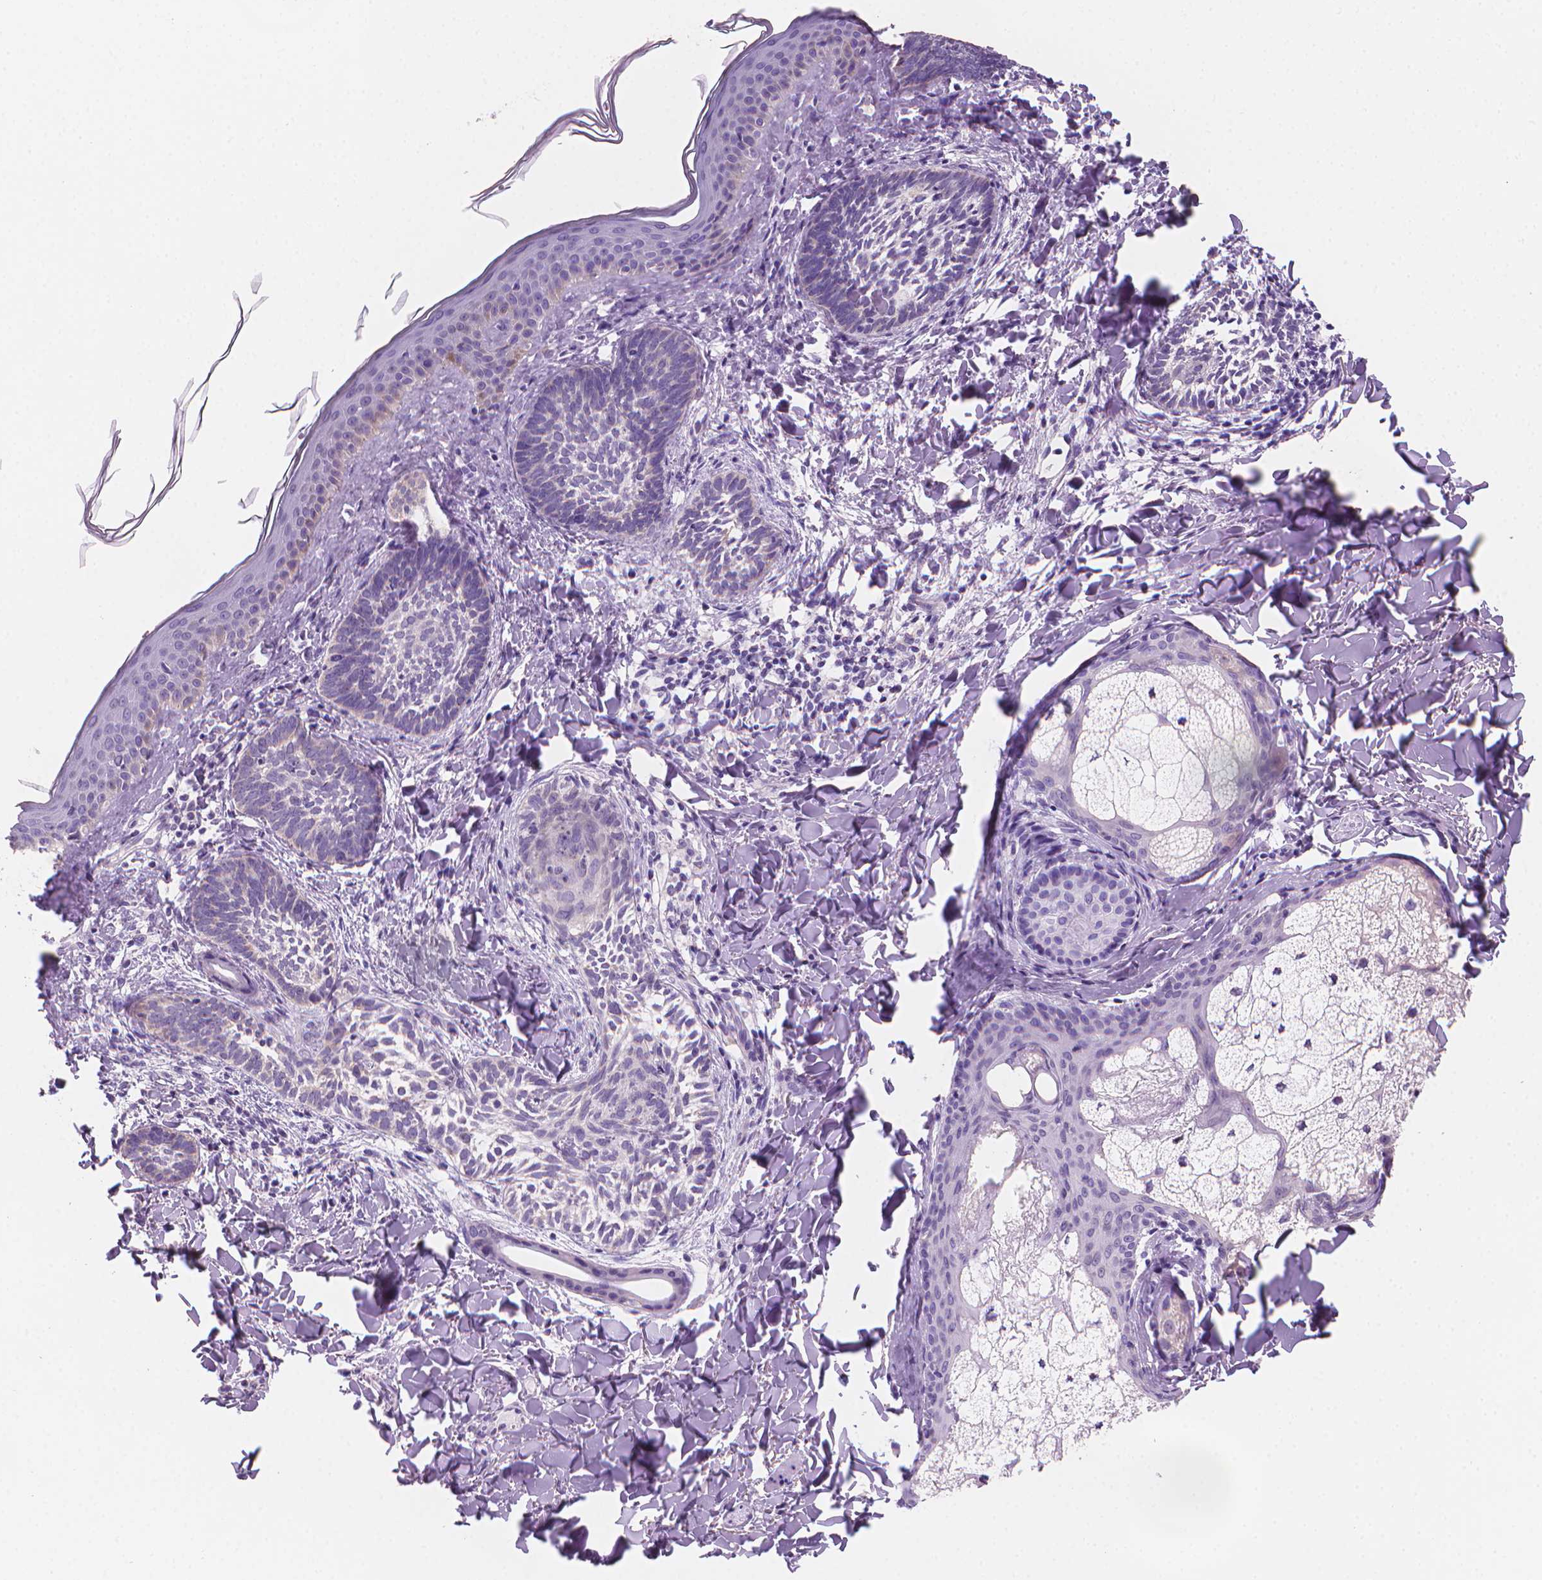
{"staining": {"intensity": "negative", "quantity": "none", "location": "none"}, "tissue": "skin cancer", "cell_type": "Tumor cells", "image_type": "cancer", "snomed": [{"axis": "morphology", "description": "Normal tissue, NOS"}, {"axis": "morphology", "description": "Basal cell carcinoma"}, {"axis": "topography", "description": "Skin"}], "caption": "This is an IHC micrograph of human skin basal cell carcinoma. There is no expression in tumor cells.", "gene": "ENSG00000187186", "patient": {"sex": "male", "age": 46}}